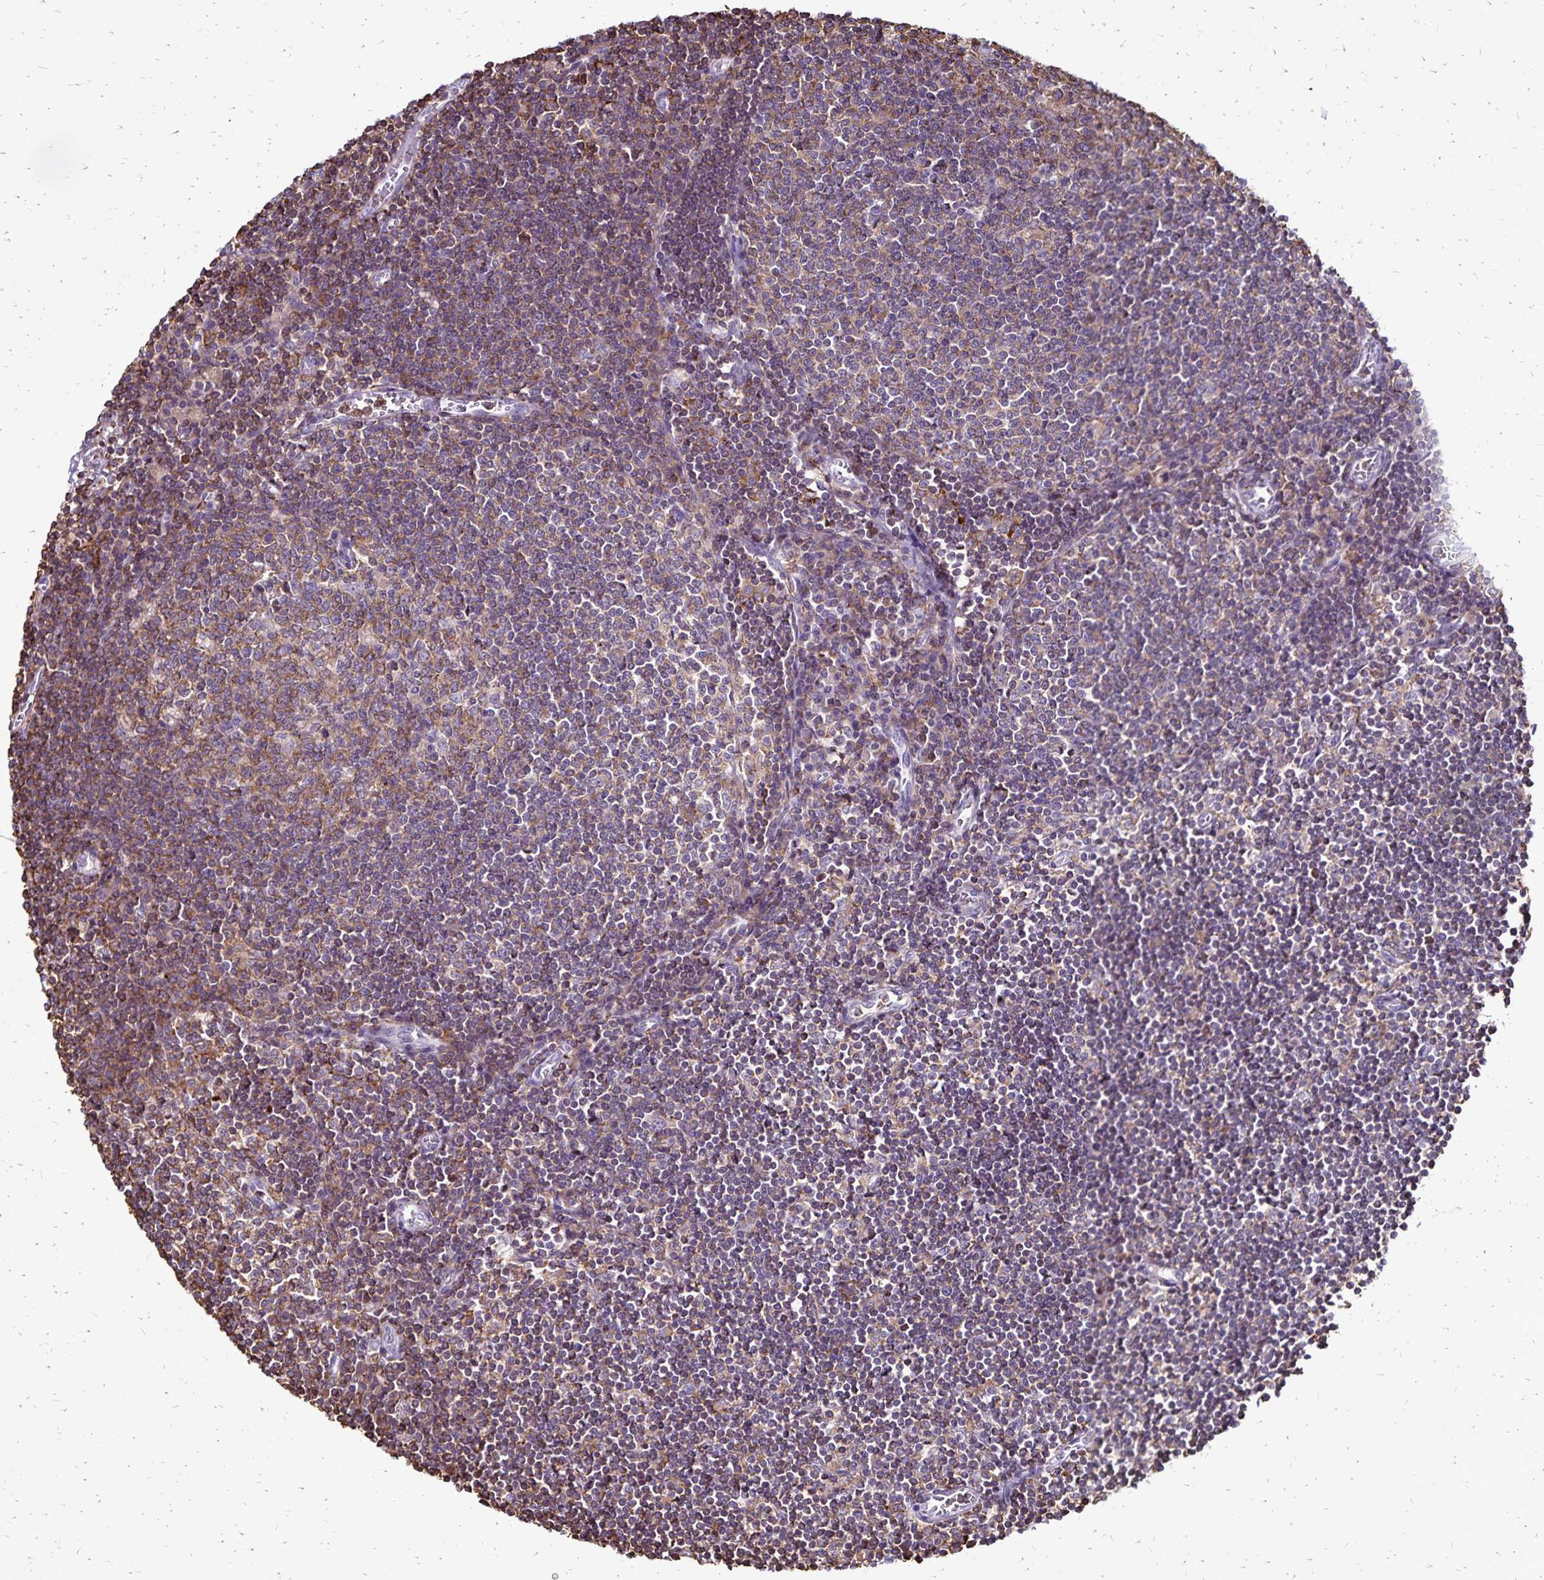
{"staining": {"intensity": "moderate", "quantity": ">75%", "location": "cytoplasmic/membranous"}, "tissue": "lymph node", "cell_type": "Germinal center cells", "image_type": "normal", "snomed": [{"axis": "morphology", "description": "Normal tissue, NOS"}, {"axis": "topography", "description": "Lymph node"}], "caption": "Approximately >75% of germinal center cells in unremarkable lymph node display moderate cytoplasmic/membranous protein expression as visualized by brown immunohistochemical staining.", "gene": "NAGPA", "patient": {"sex": "male", "age": 67}}